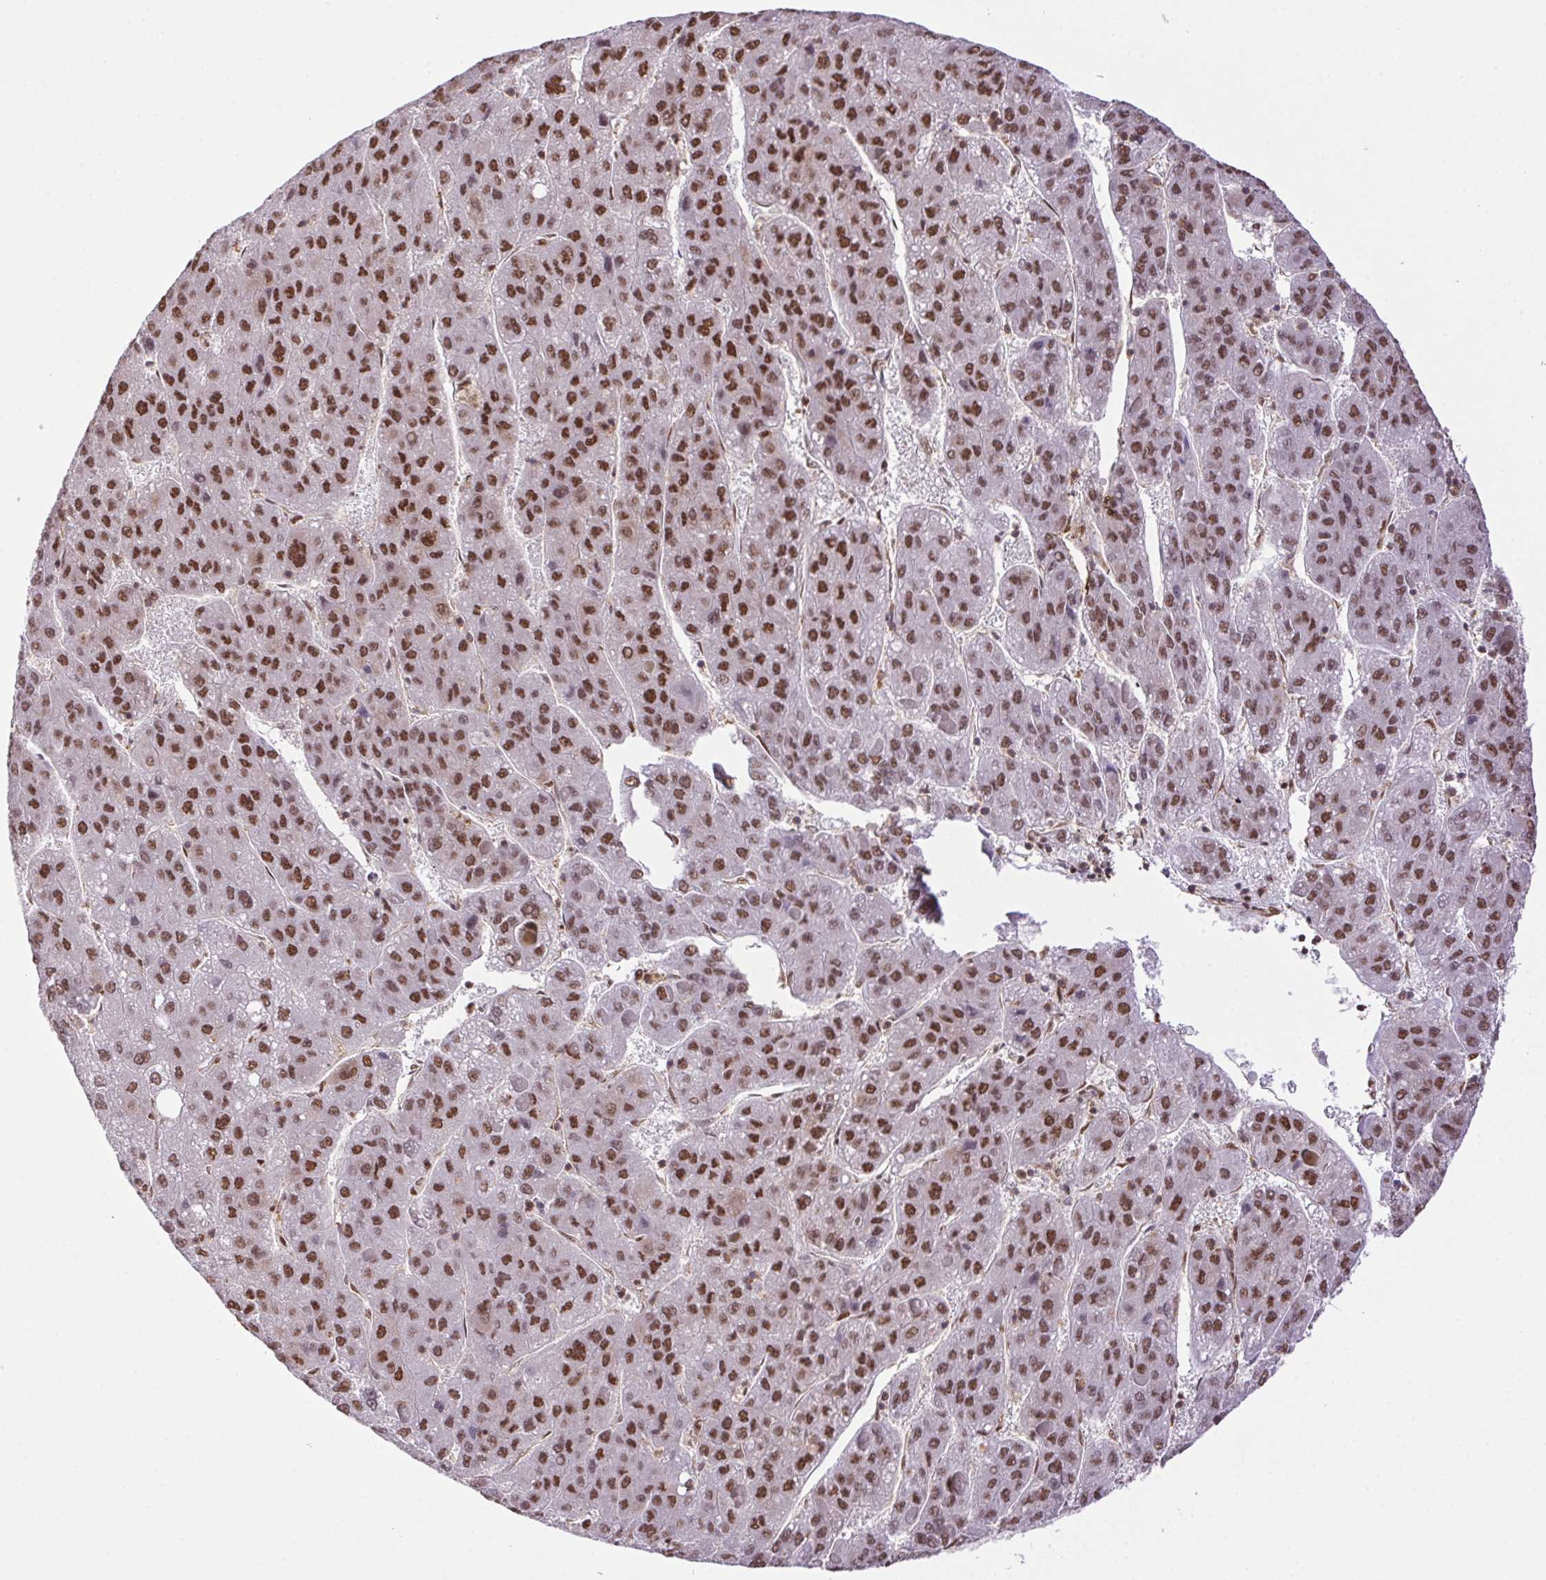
{"staining": {"intensity": "moderate", "quantity": ">75%", "location": "nuclear"}, "tissue": "liver cancer", "cell_type": "Tumor cells", "image_type": "cancer", "snomed": [{"axis": "morphology", "description": "Carcinoma, Hepatocellular, NOS"}, {"axis": "topography", "description": "Liver"}], "caption": "High-magnification brightfield microscopy of hepatocellular carcinoma (liver) stained with DAB (brown) and counterstained with hematoxylin (blue). tumor cells exhibit moderate nuclear positivity is present in approximately>75% of cells.", "gene": "ZNF207", "patient": {"sex": "female", "age": 82}}